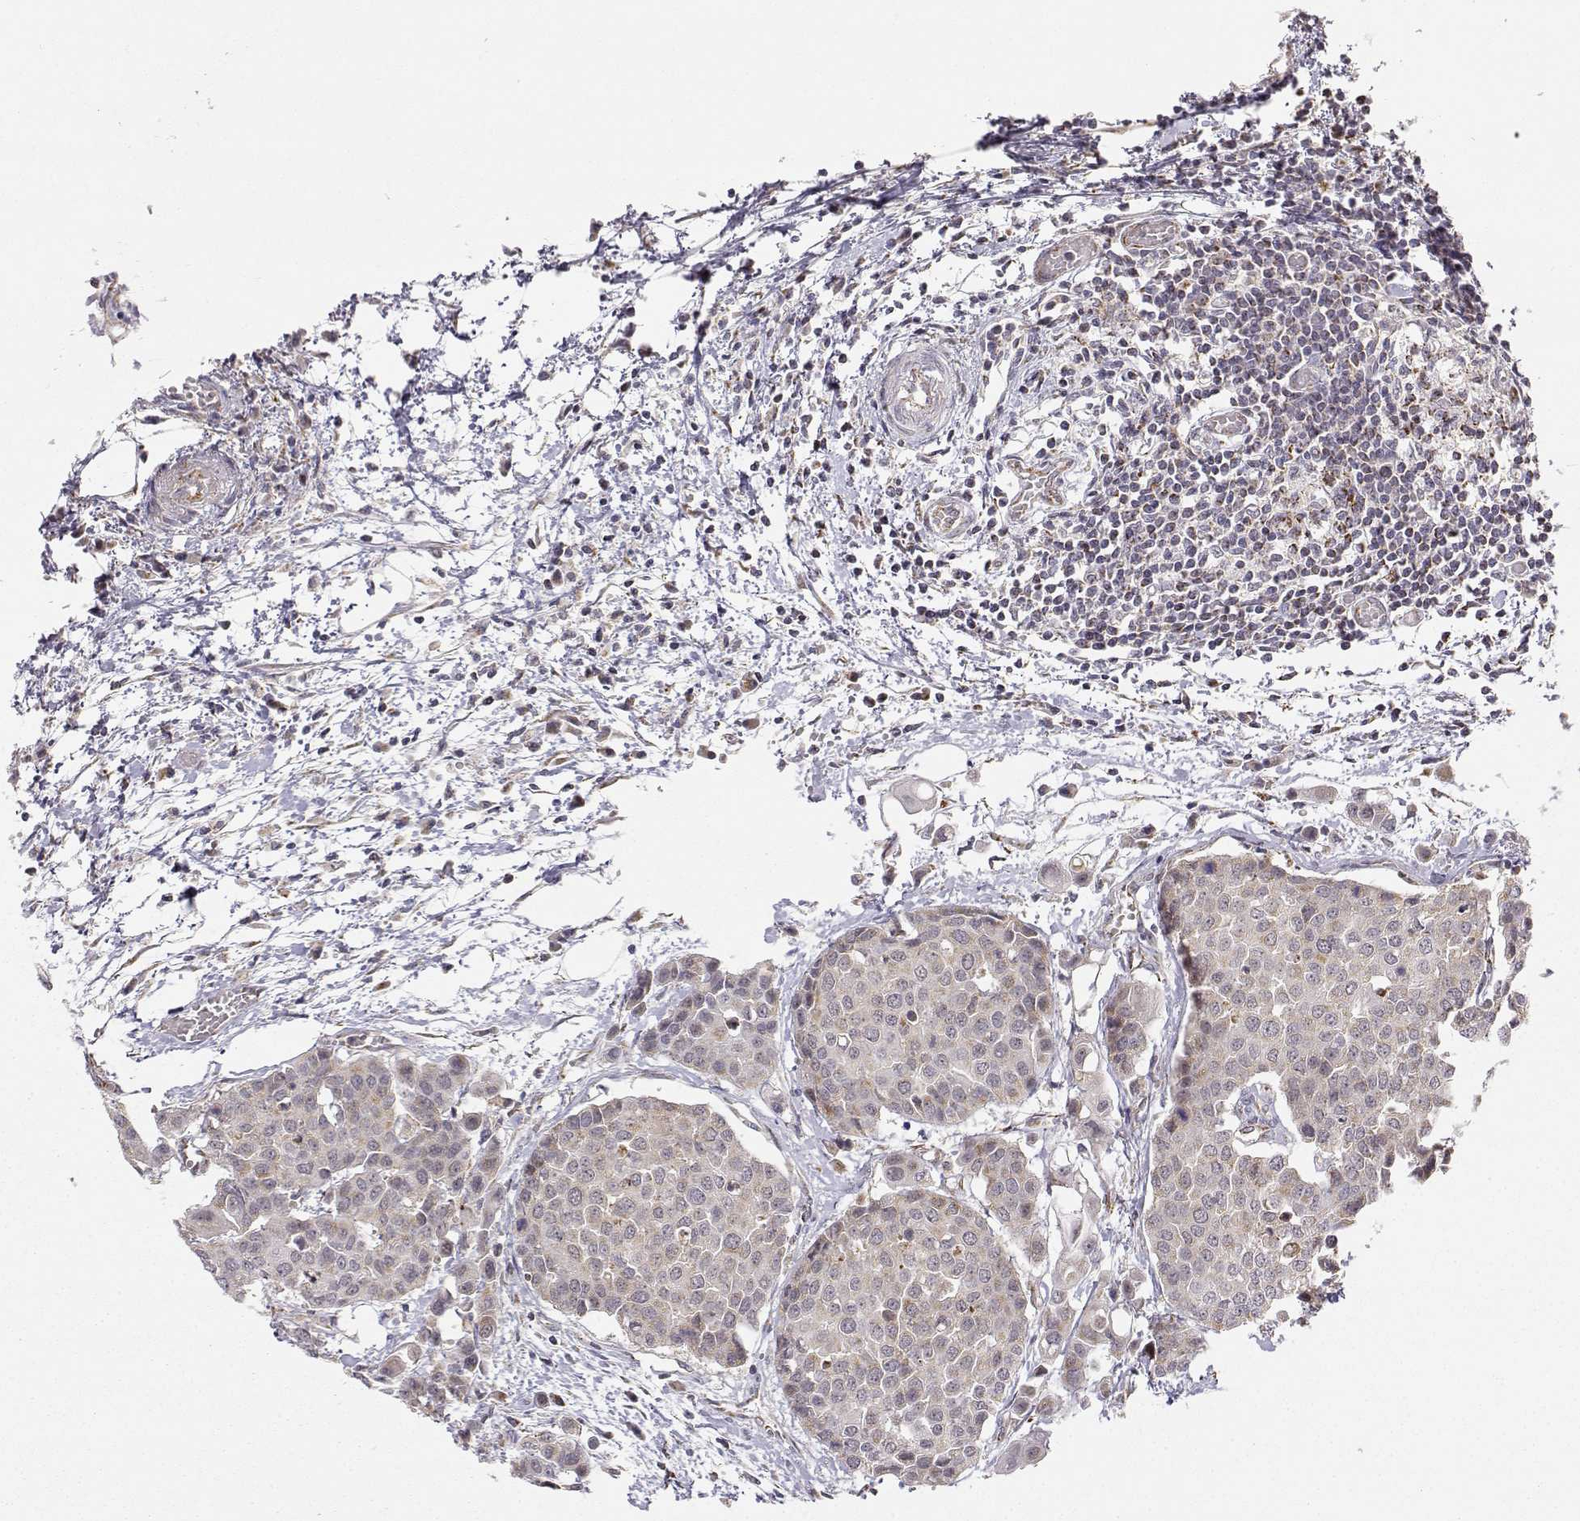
{"staining": {"intensity": "weak", "quantity": ">75%", "location": "cytoplasmic/membranous"}, "tissue": "carcinoid", "cell_type": "Tumor cells", "image_type": "cancer", "snomed": [{"axis": "morphology", "description": "Carcinoid, malignant, NOS"}, {"axis": "topography", "description": "Colon"}], "caption": "Carcinoid (malignant) stained for a protein demonstrates weak cytoplasmic/membranous positivity in tumor cells. Immunohistochemistry stains the protein in brown and the nuclei are stained blue.", "gene": "EXOG", "patient": {"sex": "male", "age": 81}}